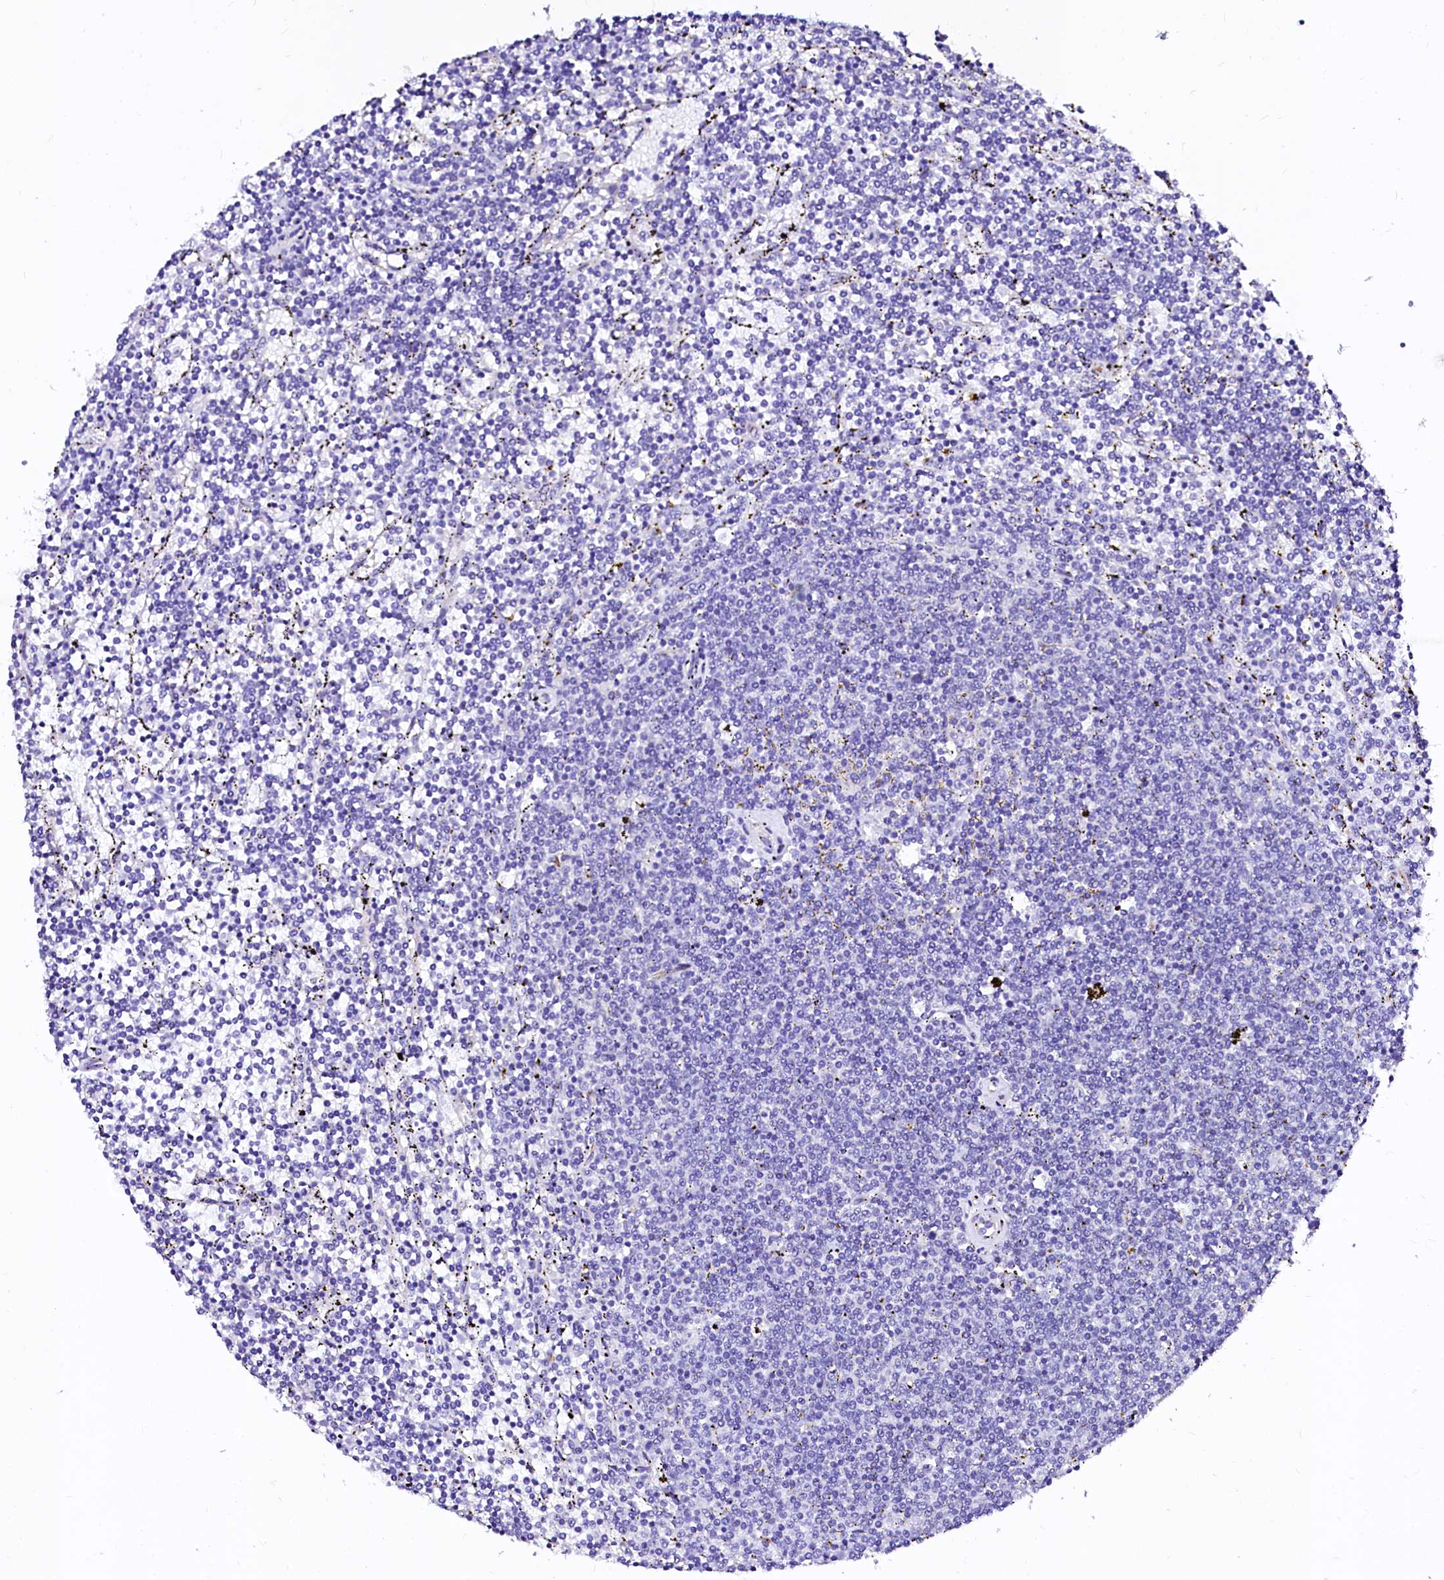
{"staining": {"intensity": "negative", "quantity": "none", "location": "none"}, "tissue": "lymphoma", "cell_type": "Tumor cells", "image_type": "cancer", "snomed": [{"axis": "morphology", "description": "Malignant lymphoma, non-Hodgkin's type, Low grade"}, {"axis": "topography", "description": "Spleen"}], "caption": "Immunohistochemistry photomicrograph of human low-grade malignant lymphoma, non-Hodgkin's type stained for a protein (brown), which demonstrates no staining in tumor cells.", "gene": "SFR1", "patient": {"sex": "female", "age": 50}}